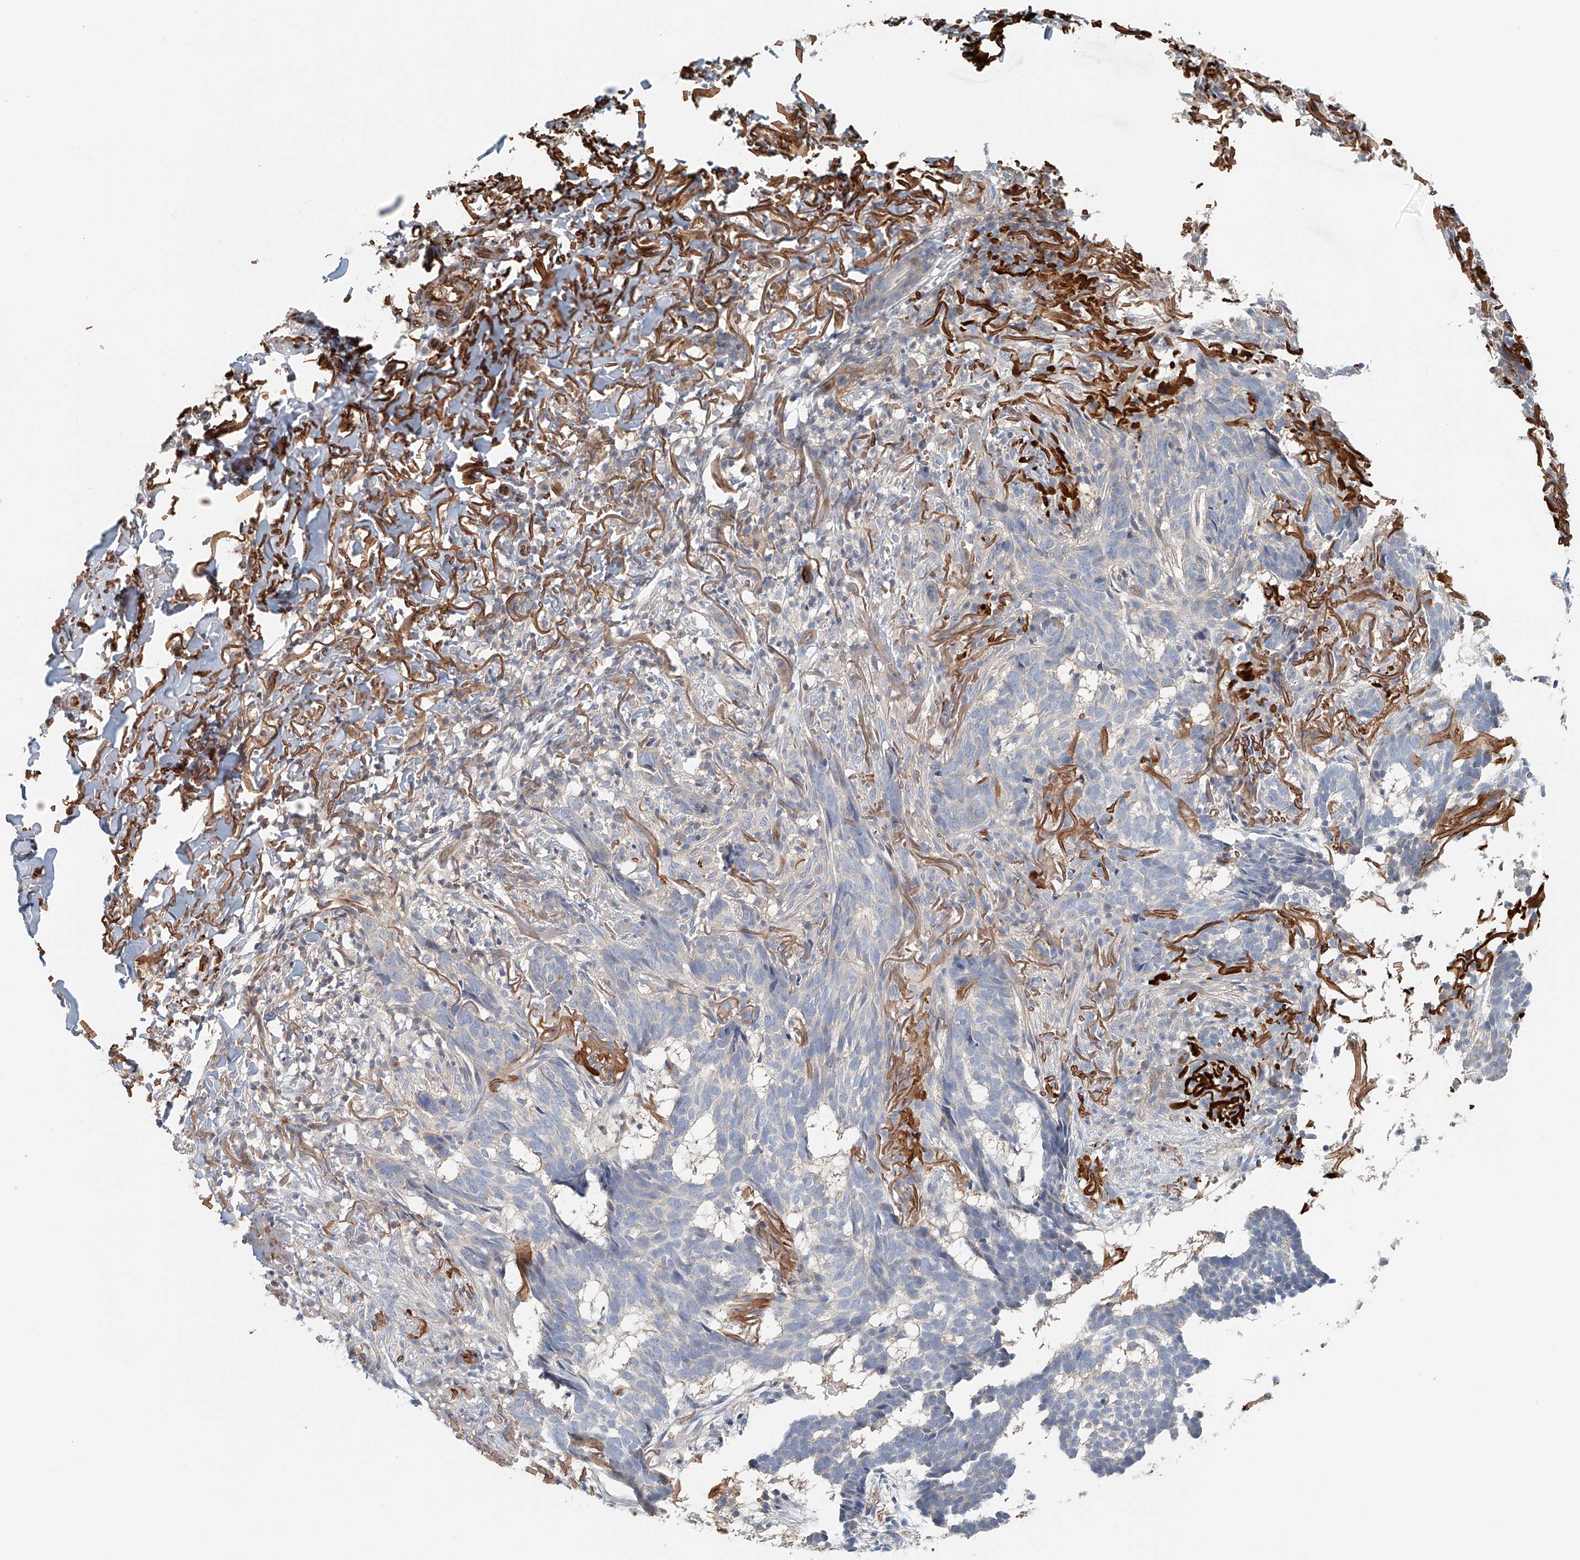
{"staining": {"intensity": "negative", "quantity": "none", "location": "none"}, "tissue": "skin cancer", "cell_type": "Tumor cells", "image_type": "cancer", "snomed": [{"axis": "morphology", "description": "Basal cell carcinoma"}, {"axis": "topography", "description": "Skin"}], "caption": "This is a histopathology image of immunohistochemistry staining of skin cancer (basal cell carcinoma), which shows no positivity in tumor cells.", "gene": "FRYL", "patient": {"sex": "male", "age": 85}}